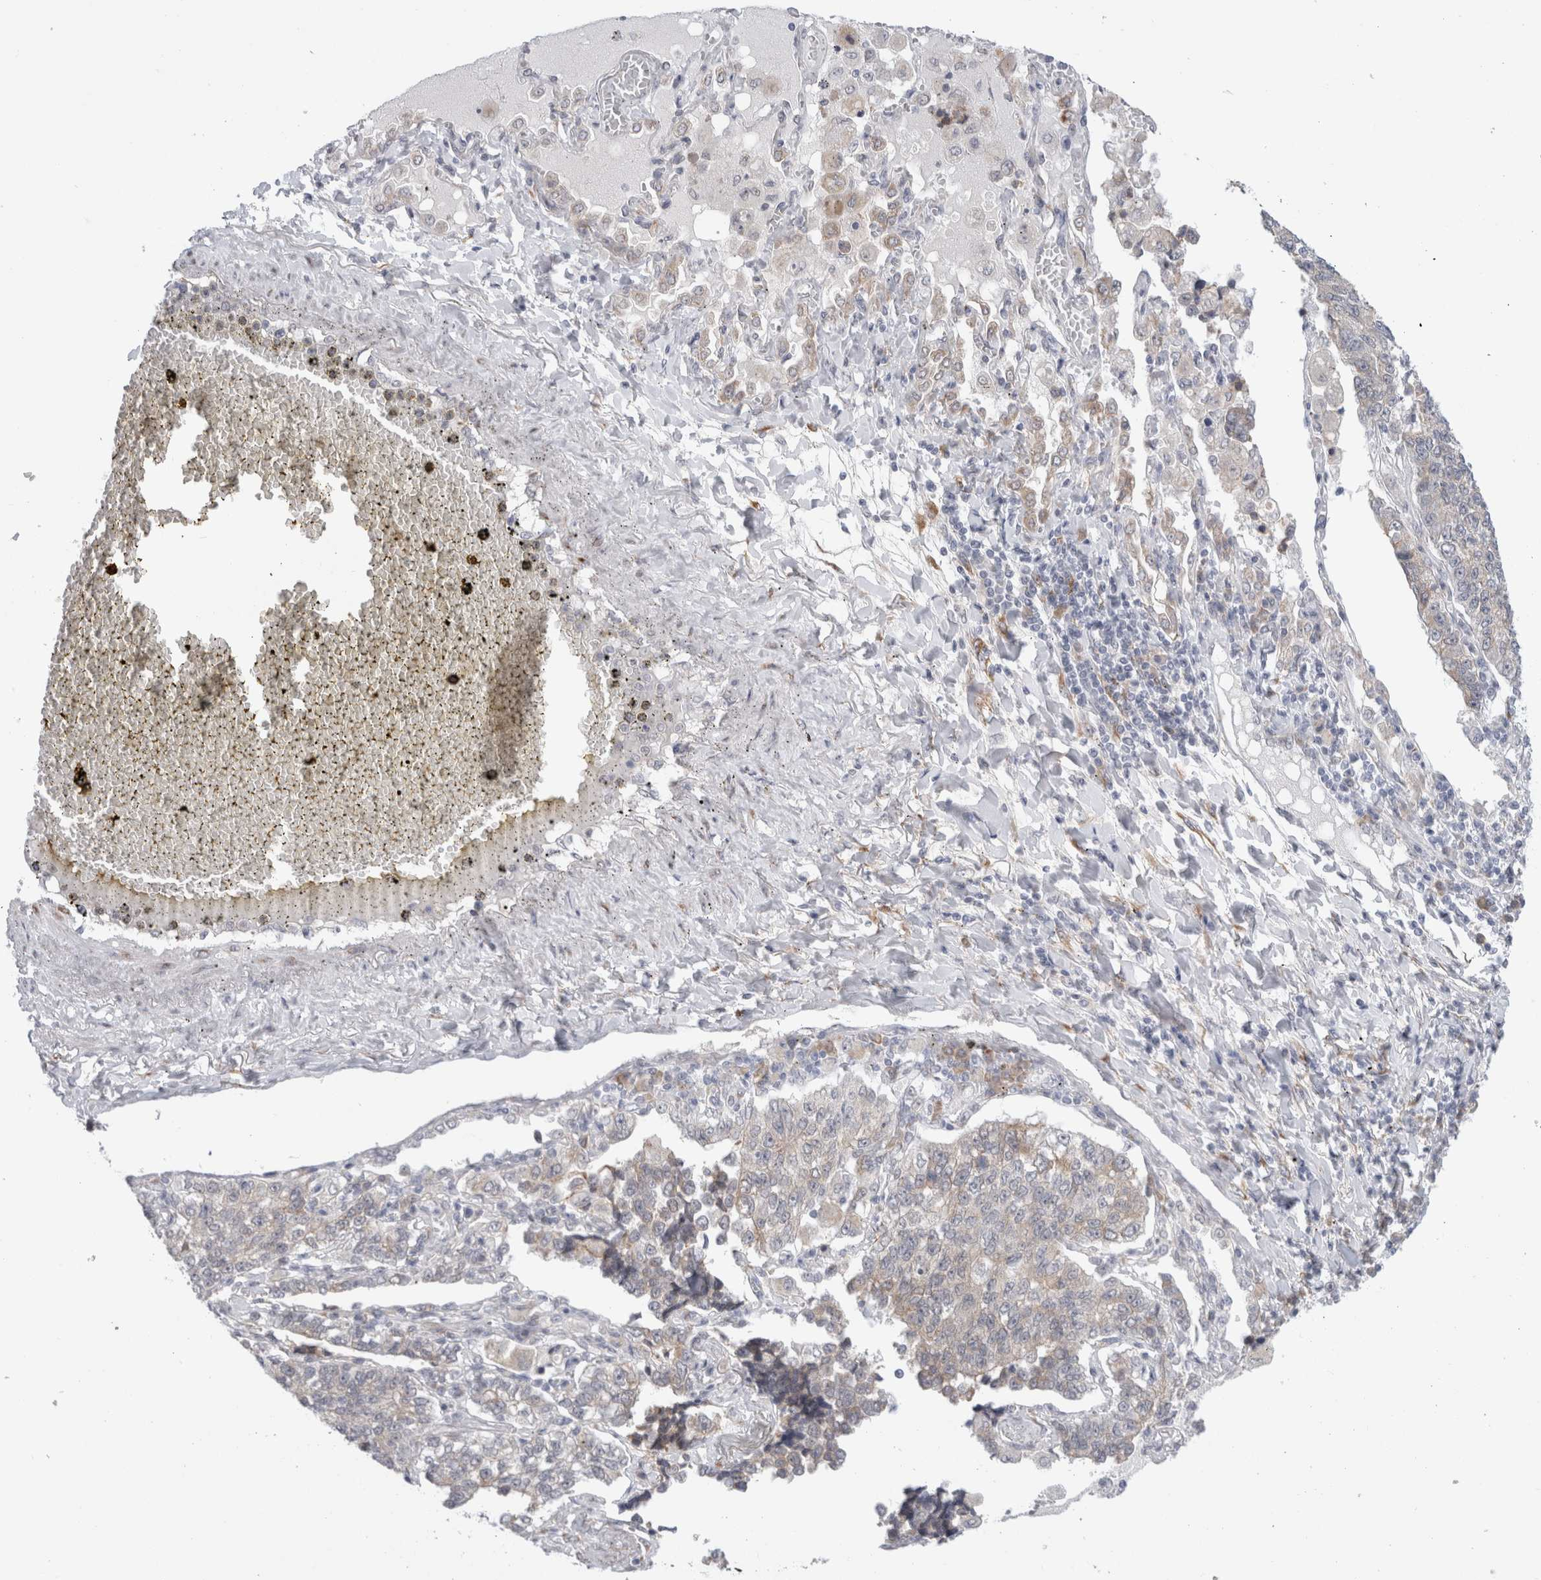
{"staining": {"intensity": "weak", "quantity": "<25%", "location": "cytoplasmic/membranous"}, "tissue": "lung cancer", "cell_type": "Tumor cells", "image_type": "cancer", "snomed": [{"axis": "morphology", "description": "Adenocarcinoma, NOS"}, {"axis": "topography", "description": "Lung"}], "caption": "IHC image of neoplastic tissue: human lung cancer stained with DAB reveals no significant protein staining in tumor cells.", "gene": "TRMT1L", "patient": {"sex": "male", "age": 49}}